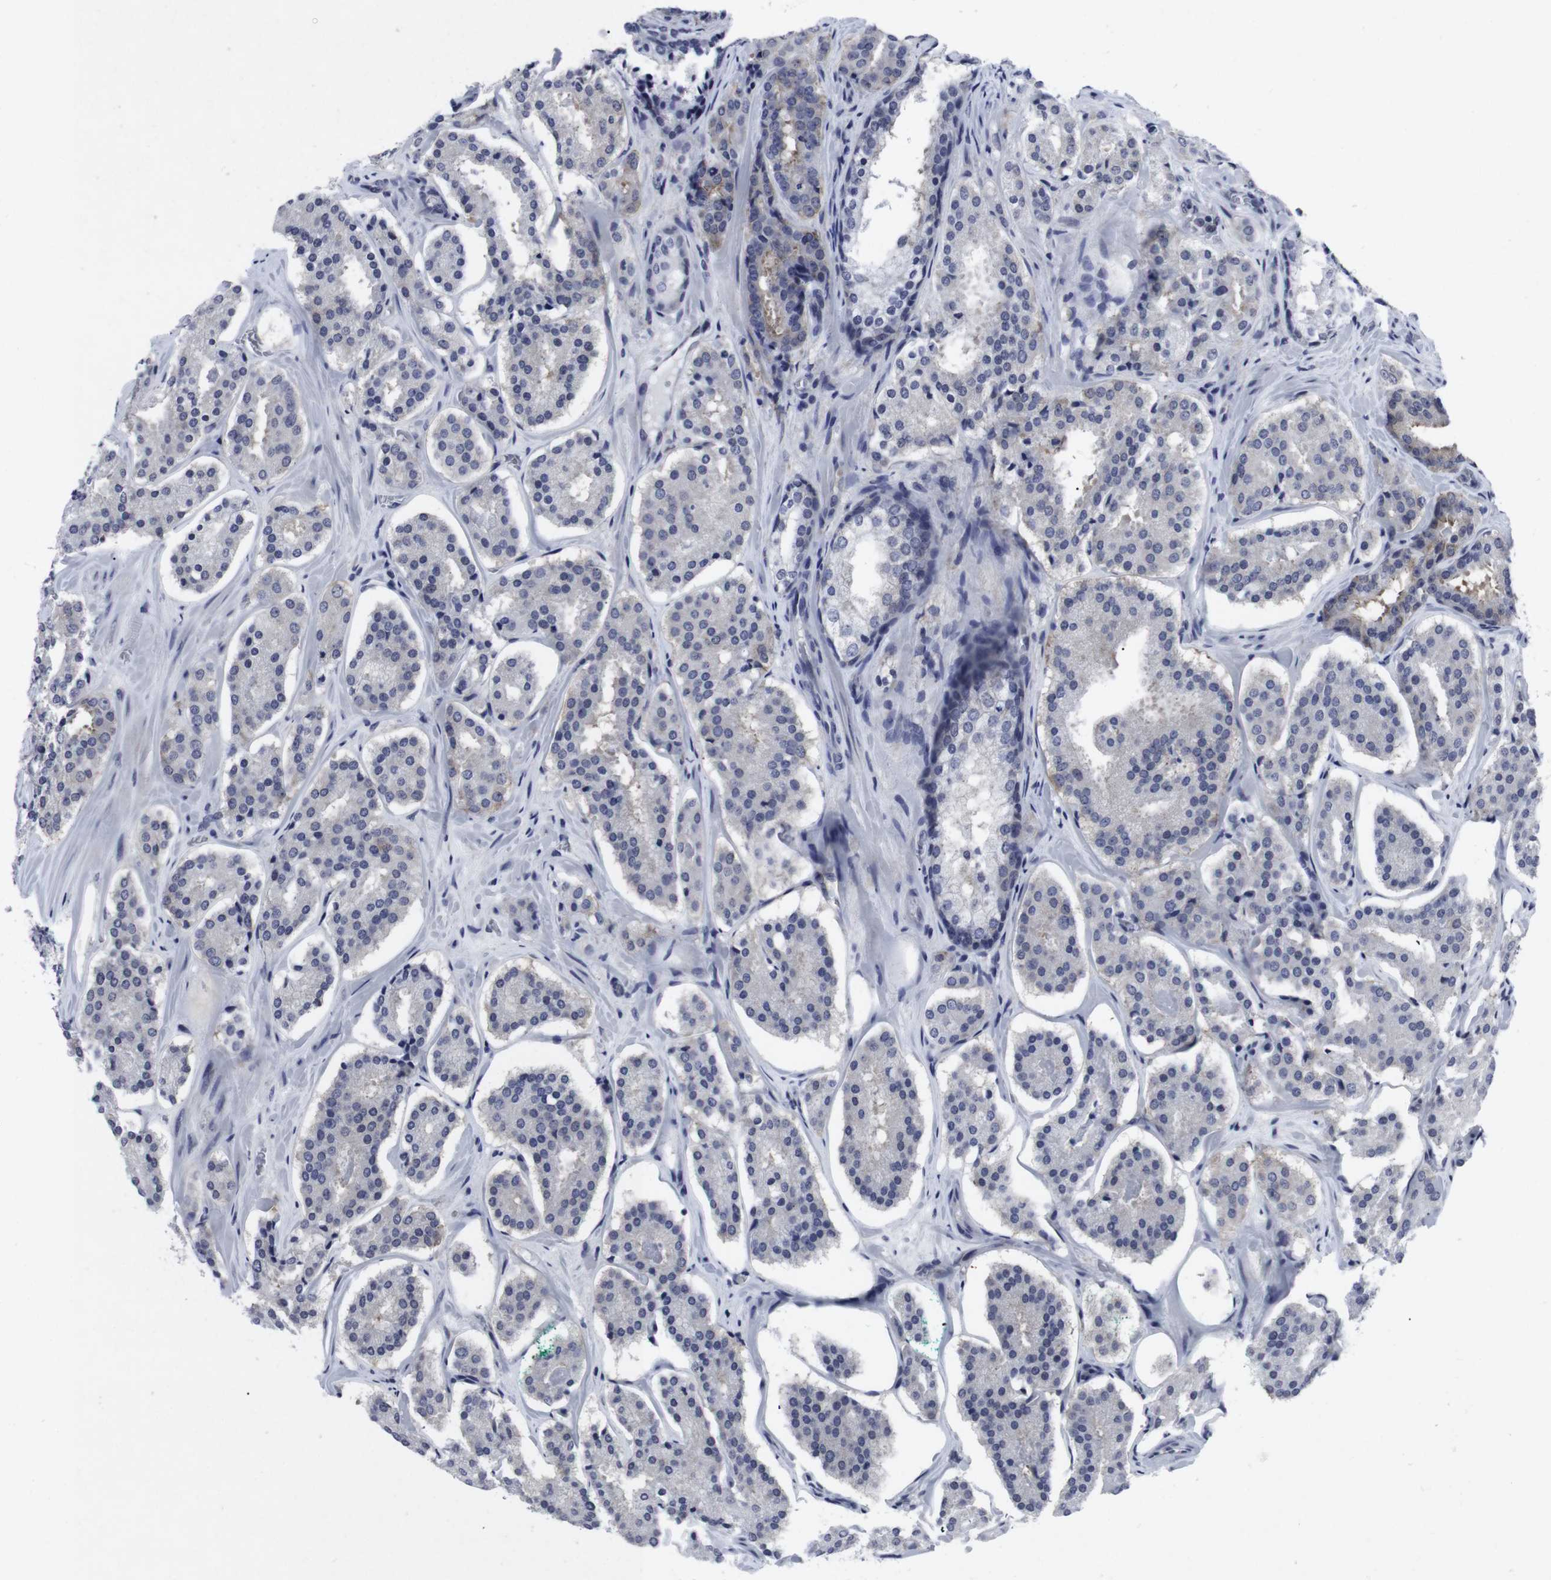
{"staining": {"intensity": "negative", "quantity": "none", "location": "none"}, "tissue": "prostate cancer", "cell_type": "Tumor cells", "image_type": "cancer", "snomed": [{"axis": "morphology", "description": "Adenocarcinoma, High grade"}, {"axis": "topography", "description": "Prostate"}], "caption": "IHC of prostate high-grade adenocarcinoma exhibits no expression in tumor cells.", "gene": "GEMIN2", "patient": {"sex": "male", "age": 60}}